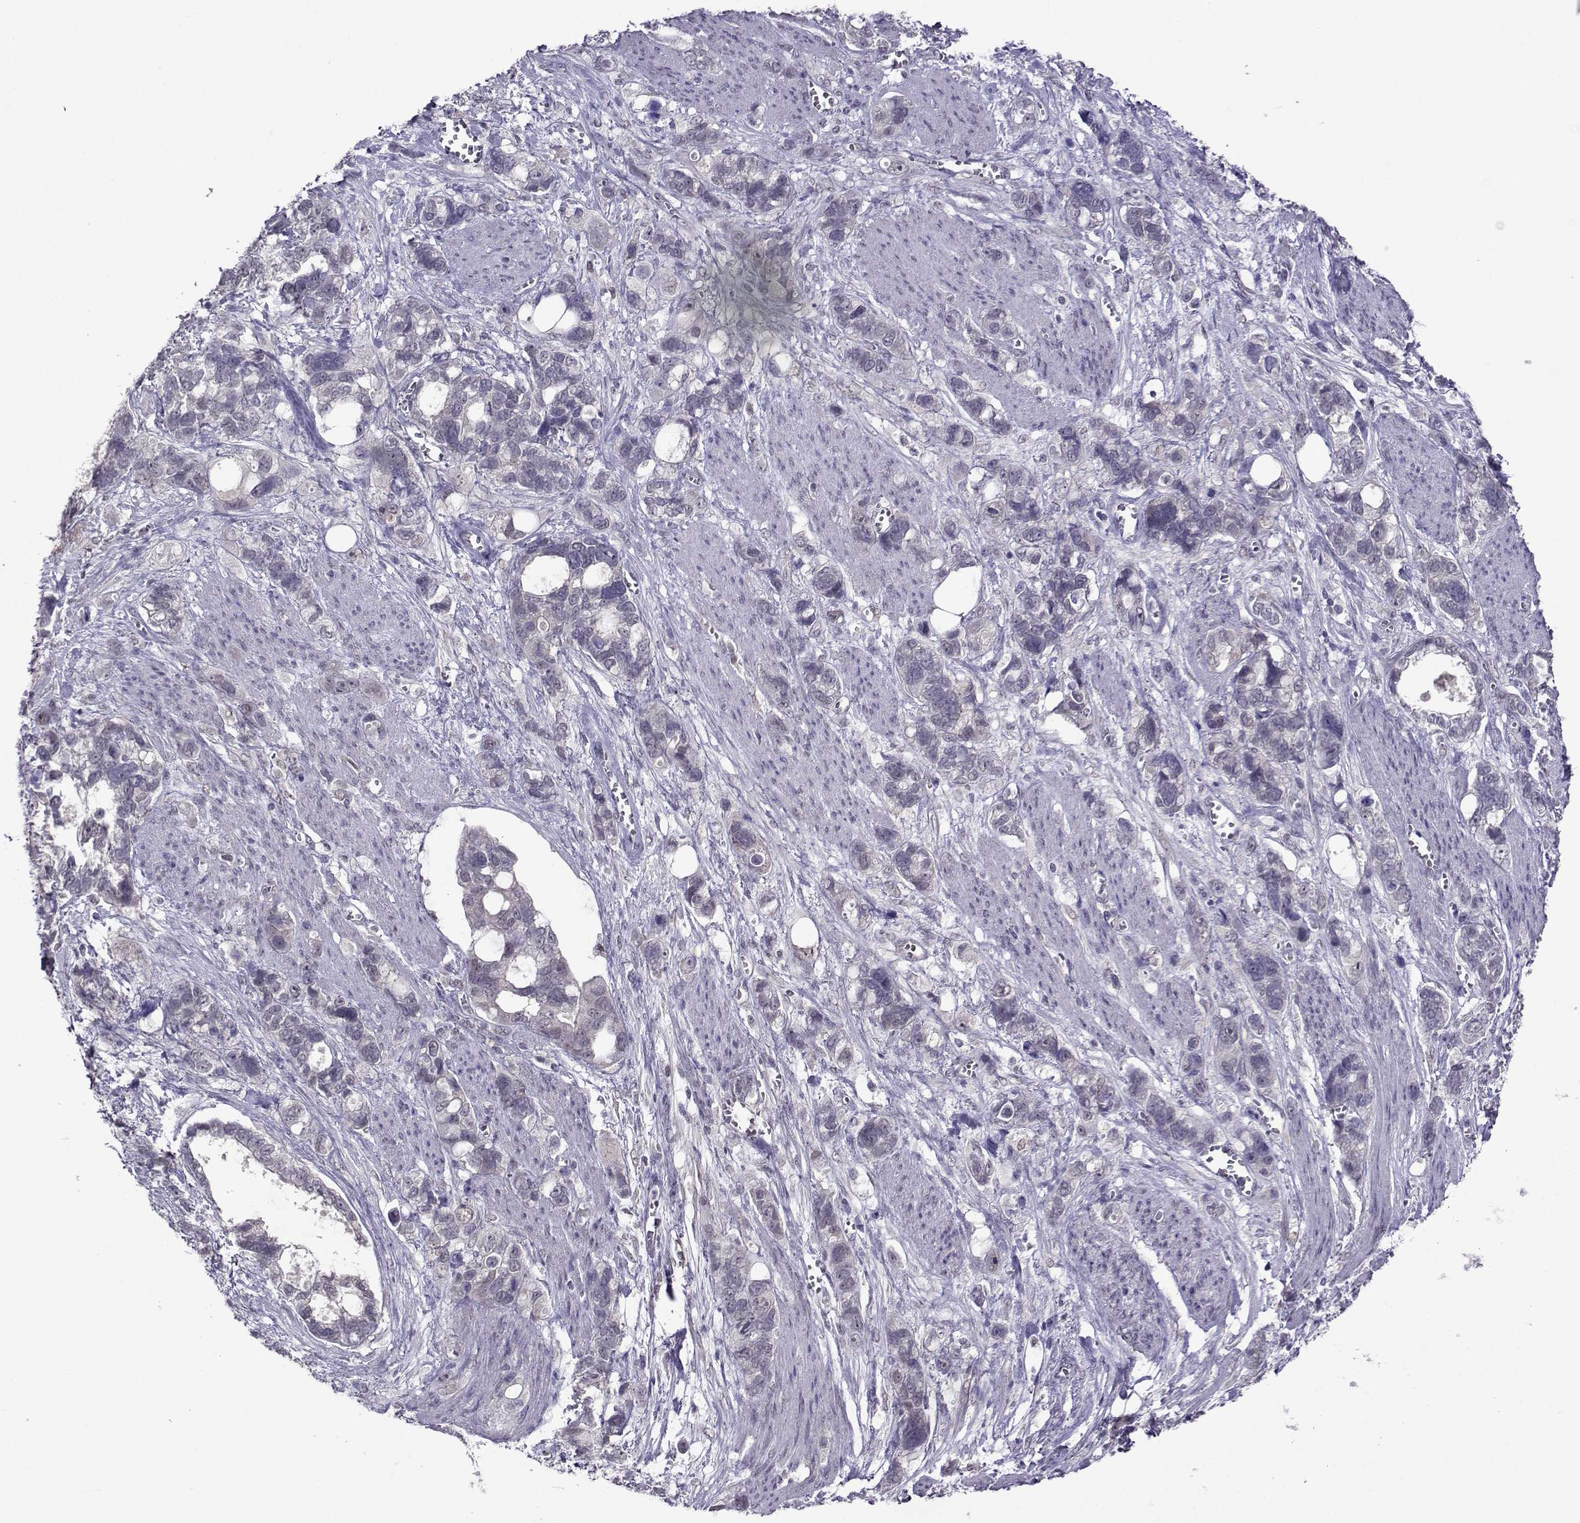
{"staining": {"intensity": "negative", "quantity": "none", "location": "none"}, "tissue": "stomach cancer", "cell_type": "Tumor cells", "image_type": "cancer", "snomed": [{"axis": "morphology", "description": "Adenocarcinoma, NOS"}, {"axis": "topography", "description": "Stomach, upper"}], "caption": "Immunohistochemistry photomicrograph of neoplastic tissue: adenocarcinoma (stomach) stained with DAB demonstrates no significant protein expression in tumor cells. (DAB (3,3'-diaminobenzidine) immunohistochemistry visualized using brightfield microscopy, high magnification).", "gene": "DDX20", "patient": {"sex": "female", "age": 81}}